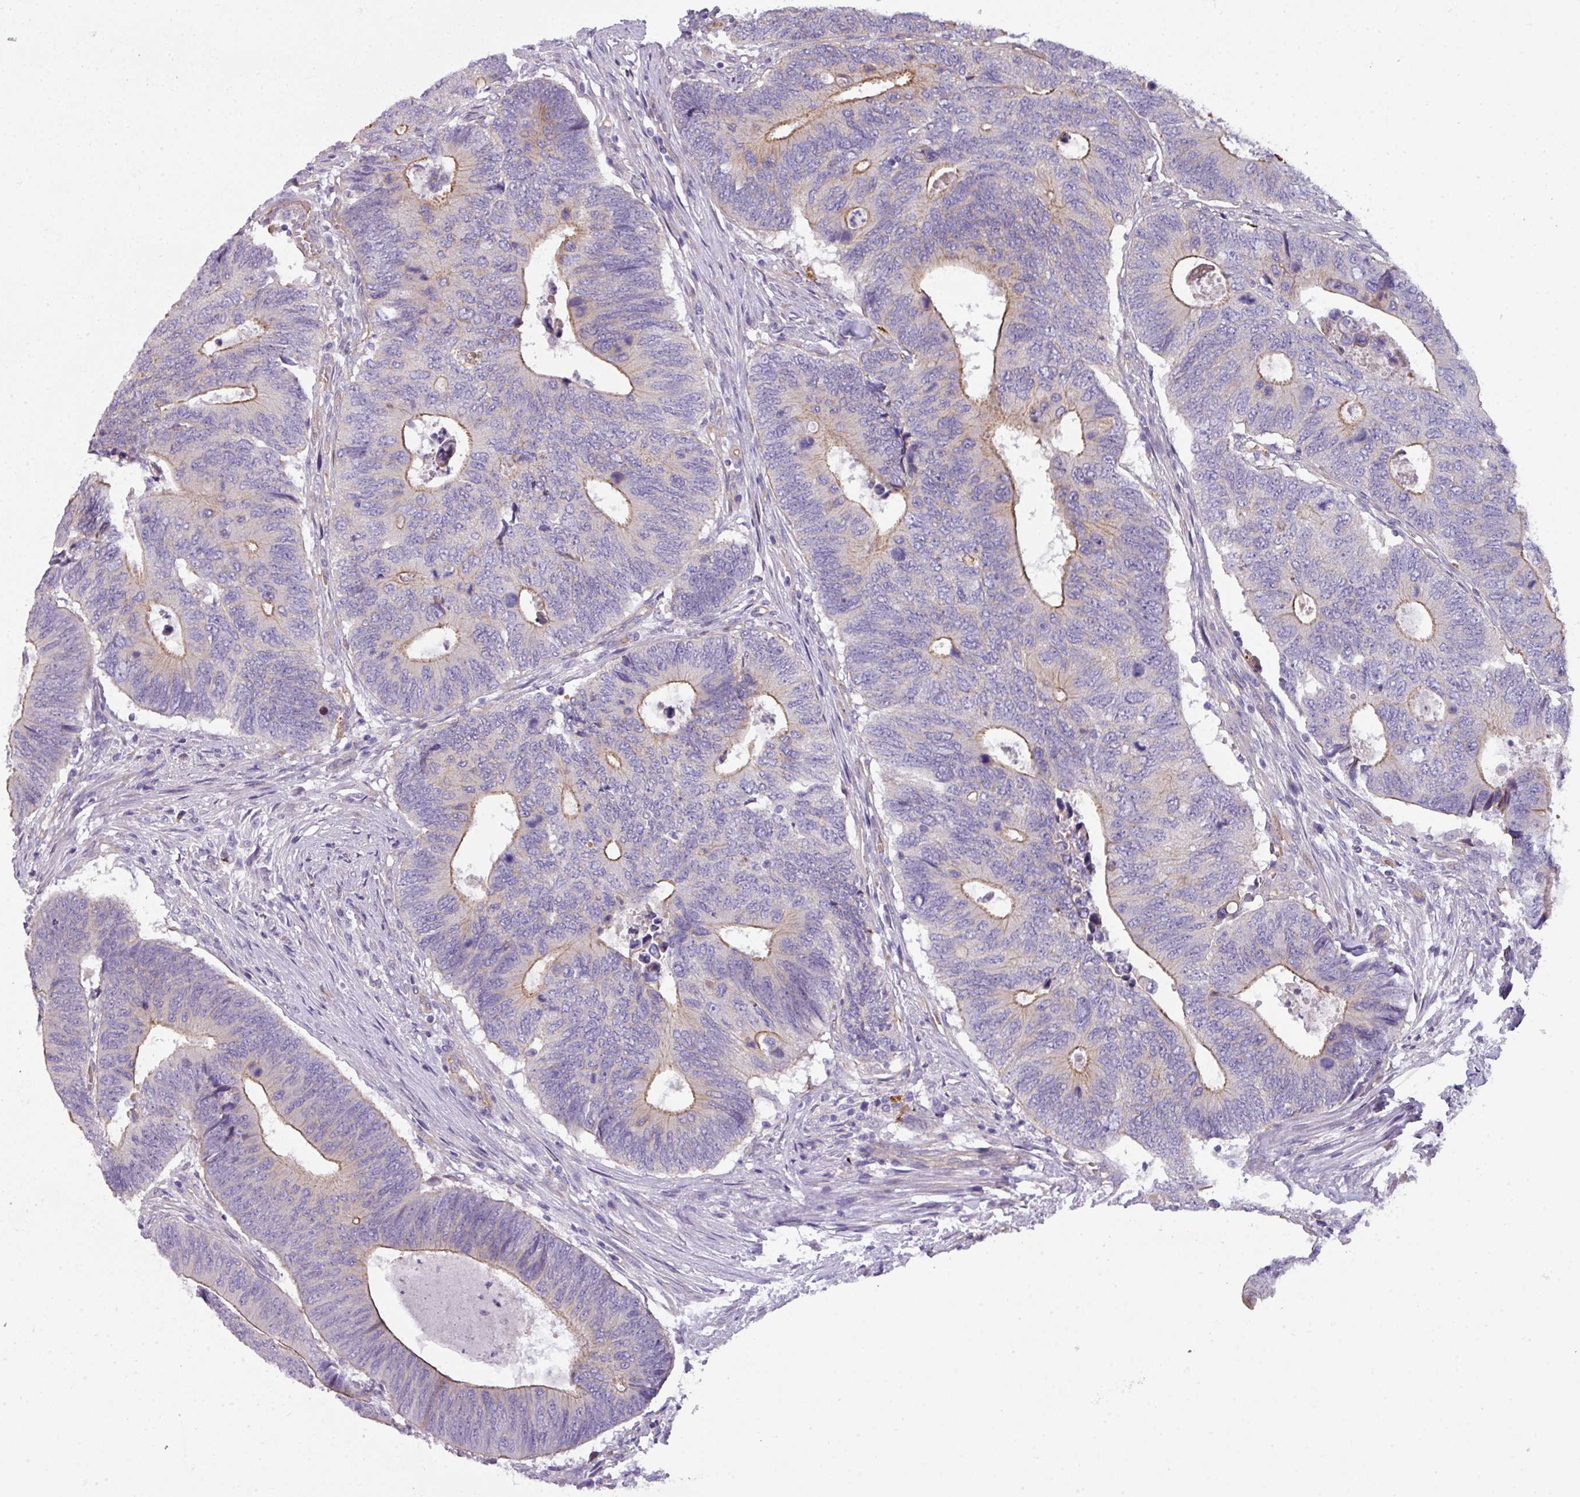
{"staining": {"intensity": "moderate", "quantity": "25%-75%", "location": "cytoplasmic/membranous"}, "tissue": "colorectal cancer", "cell_type": "Tumor cells", "image_type": "cancer", "snomed": [{"axis": "morphology", "description": "Adenocarcinoma, NOS"}, {"axis": "topography", "description": "Colon"}], "caption": "High-power microscopy captured an immunohistochemistry photomicrograph of colorectal adenocarcinoma, revealing moderate cytoplasmic/membranous positivity in approximately 25%-75% of tumor cells.", "gene": "BUD23", "patient": {"sex": "male", "age": 87}}